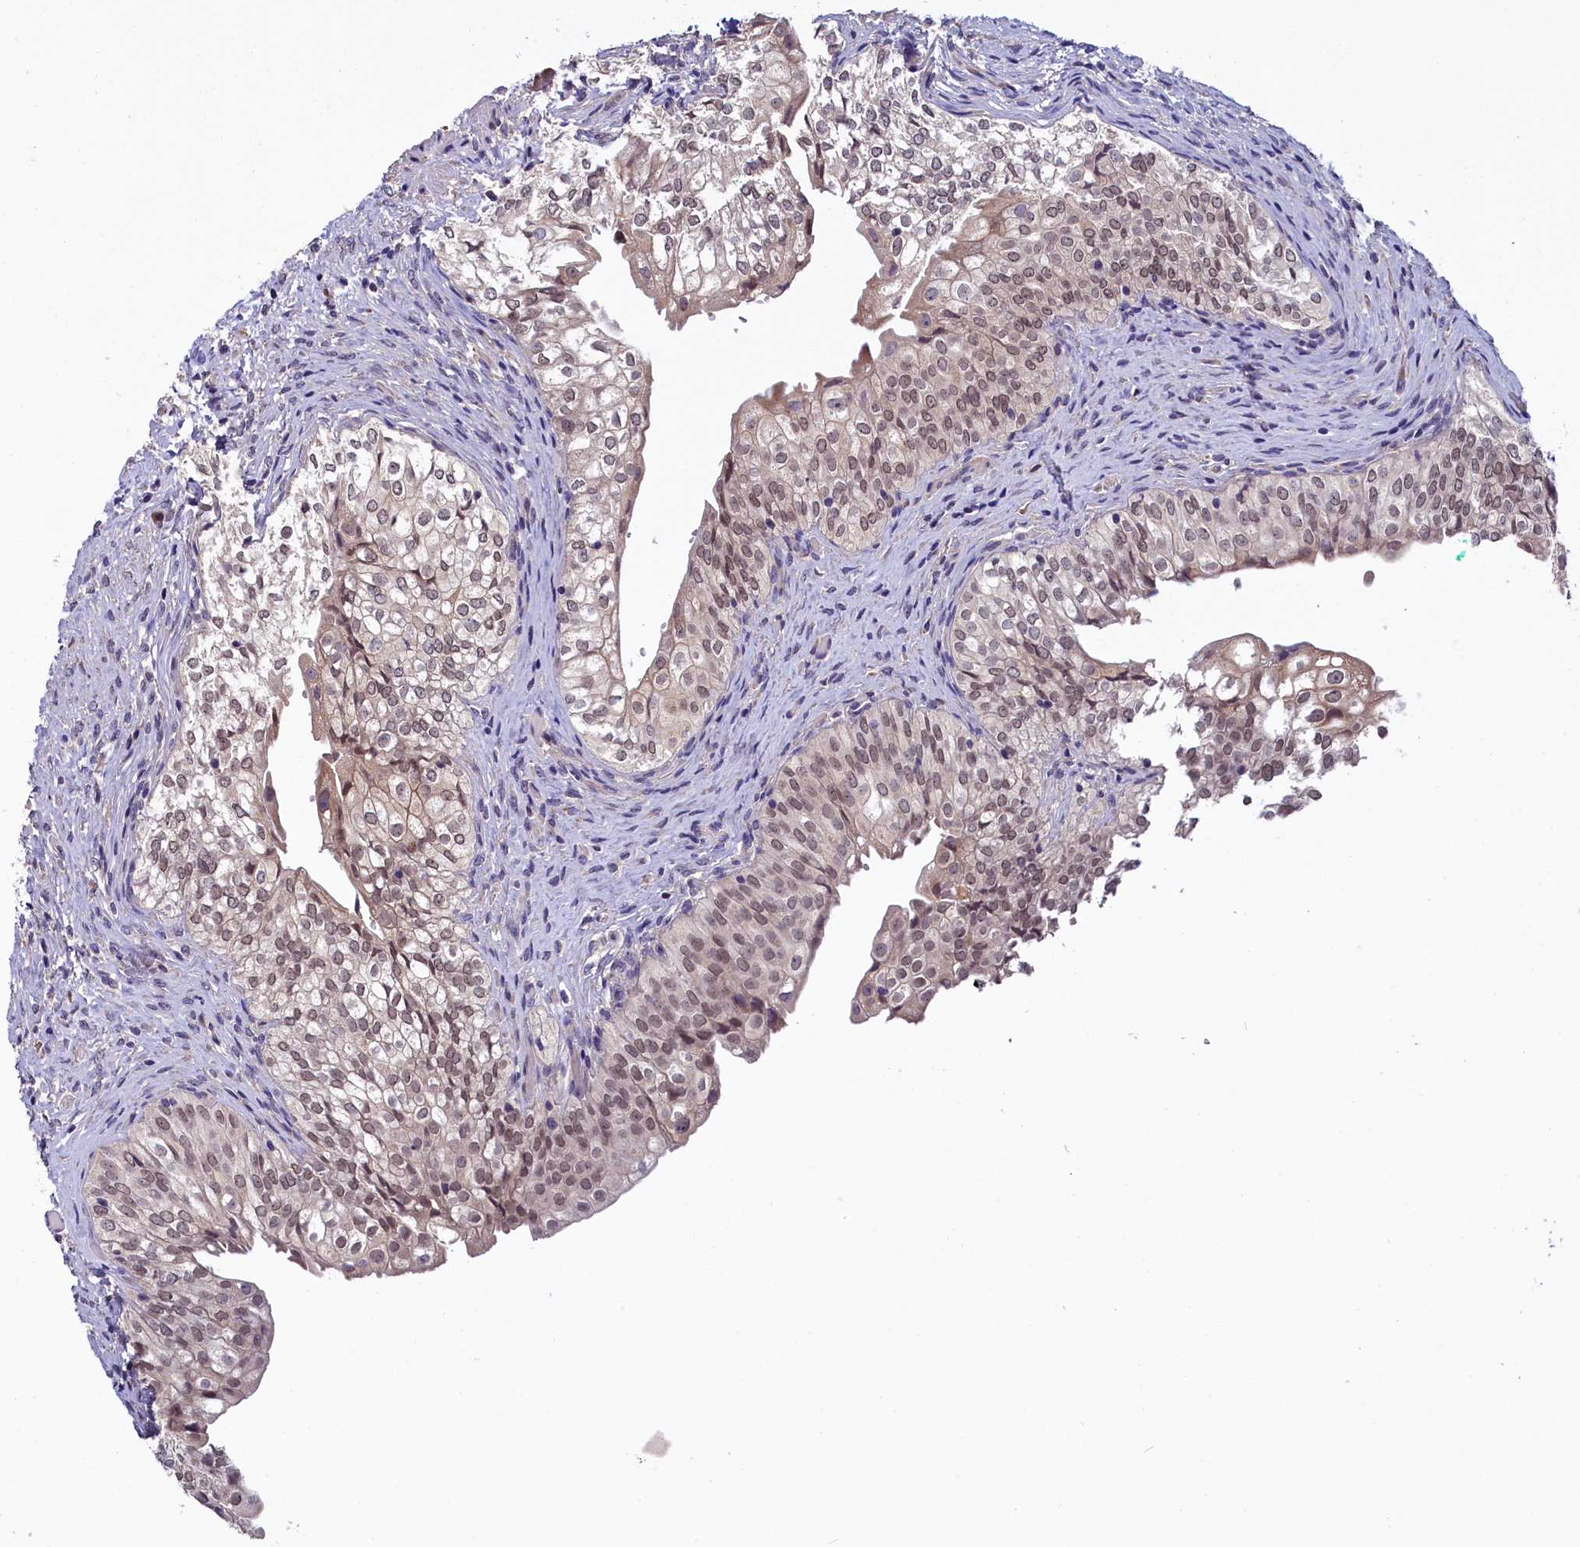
{"staining": {"intensity": "weak", "quantity": "25%-75%", "location": "nuclear"}, "tissue": "urinary bladder", "cell_type": "Urothelial cells", "image_type": "normal", "snomed": [{"axis": "morphology", "description": "Normal tissue, NOS"}, {"axis": "topography", "description": "Urinary bladder"}], "caption": "Immunohistochemical staining of benign urinary bladder displays weak nuclear protein positivity in approximately 25%-75% of urothelial cells.", "gene": "SLC39A6", "patient": {"sex": "male", "age": 55}}